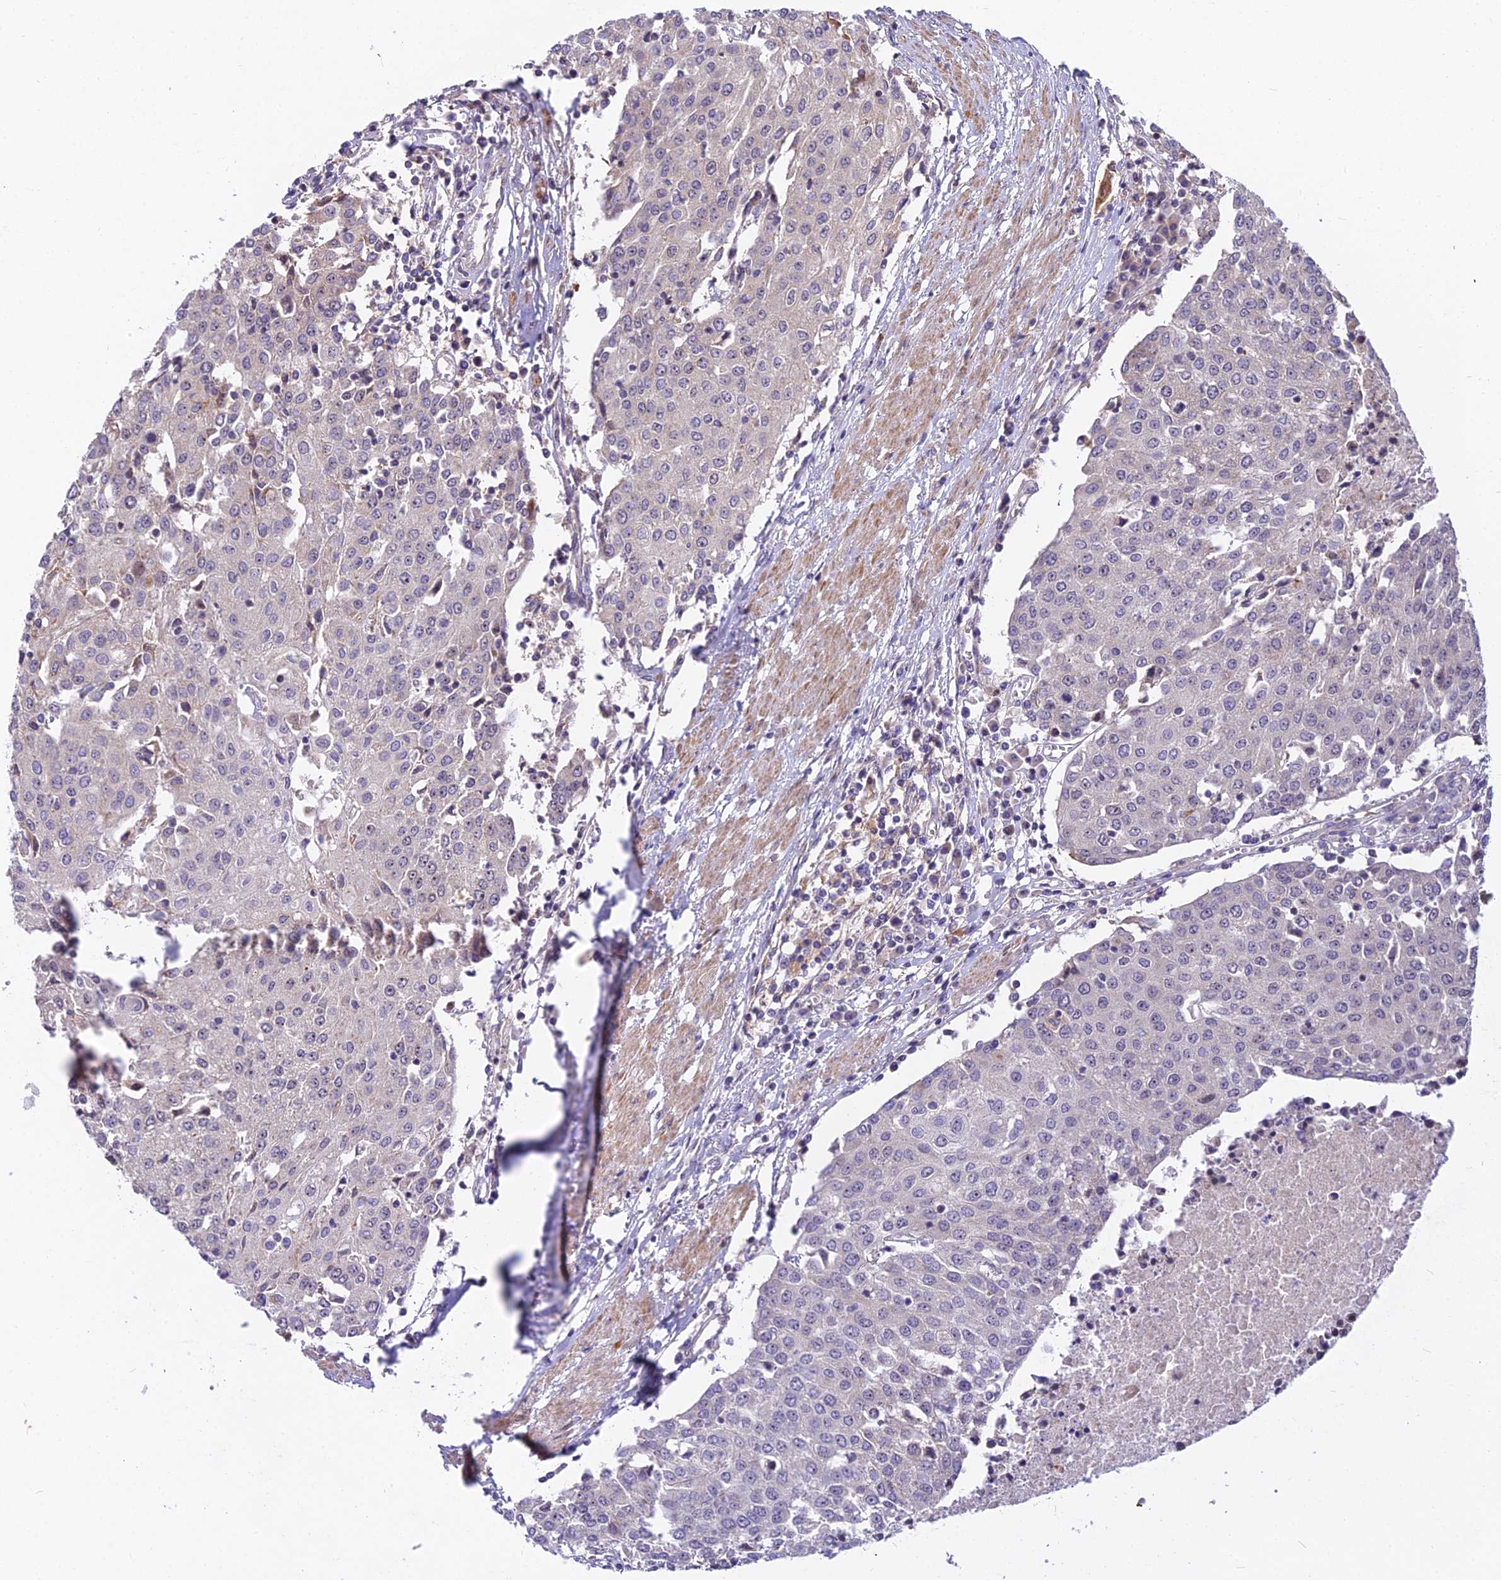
{"staining": {"intensity": "weak", "quantity": "<25%", "location": "cytoplasmic/membranous"}, "tissue": "urothelial cancer", "cell_type": "Tumor cells", "image_type": "cancer", "snomed": [{"axis": "morphology", "description": "Urothelial carcinoma, High grade"}, {"axis": "topography", "description": "Urinary bladder"}], "caption": "This is a photomicrograph of immunohistochemistry (IHC) staining of urothelial cancer, which shows no expression in tumor cells.", "gene": "TCEA3", "patient": {"sex": "female", "age": 85}}